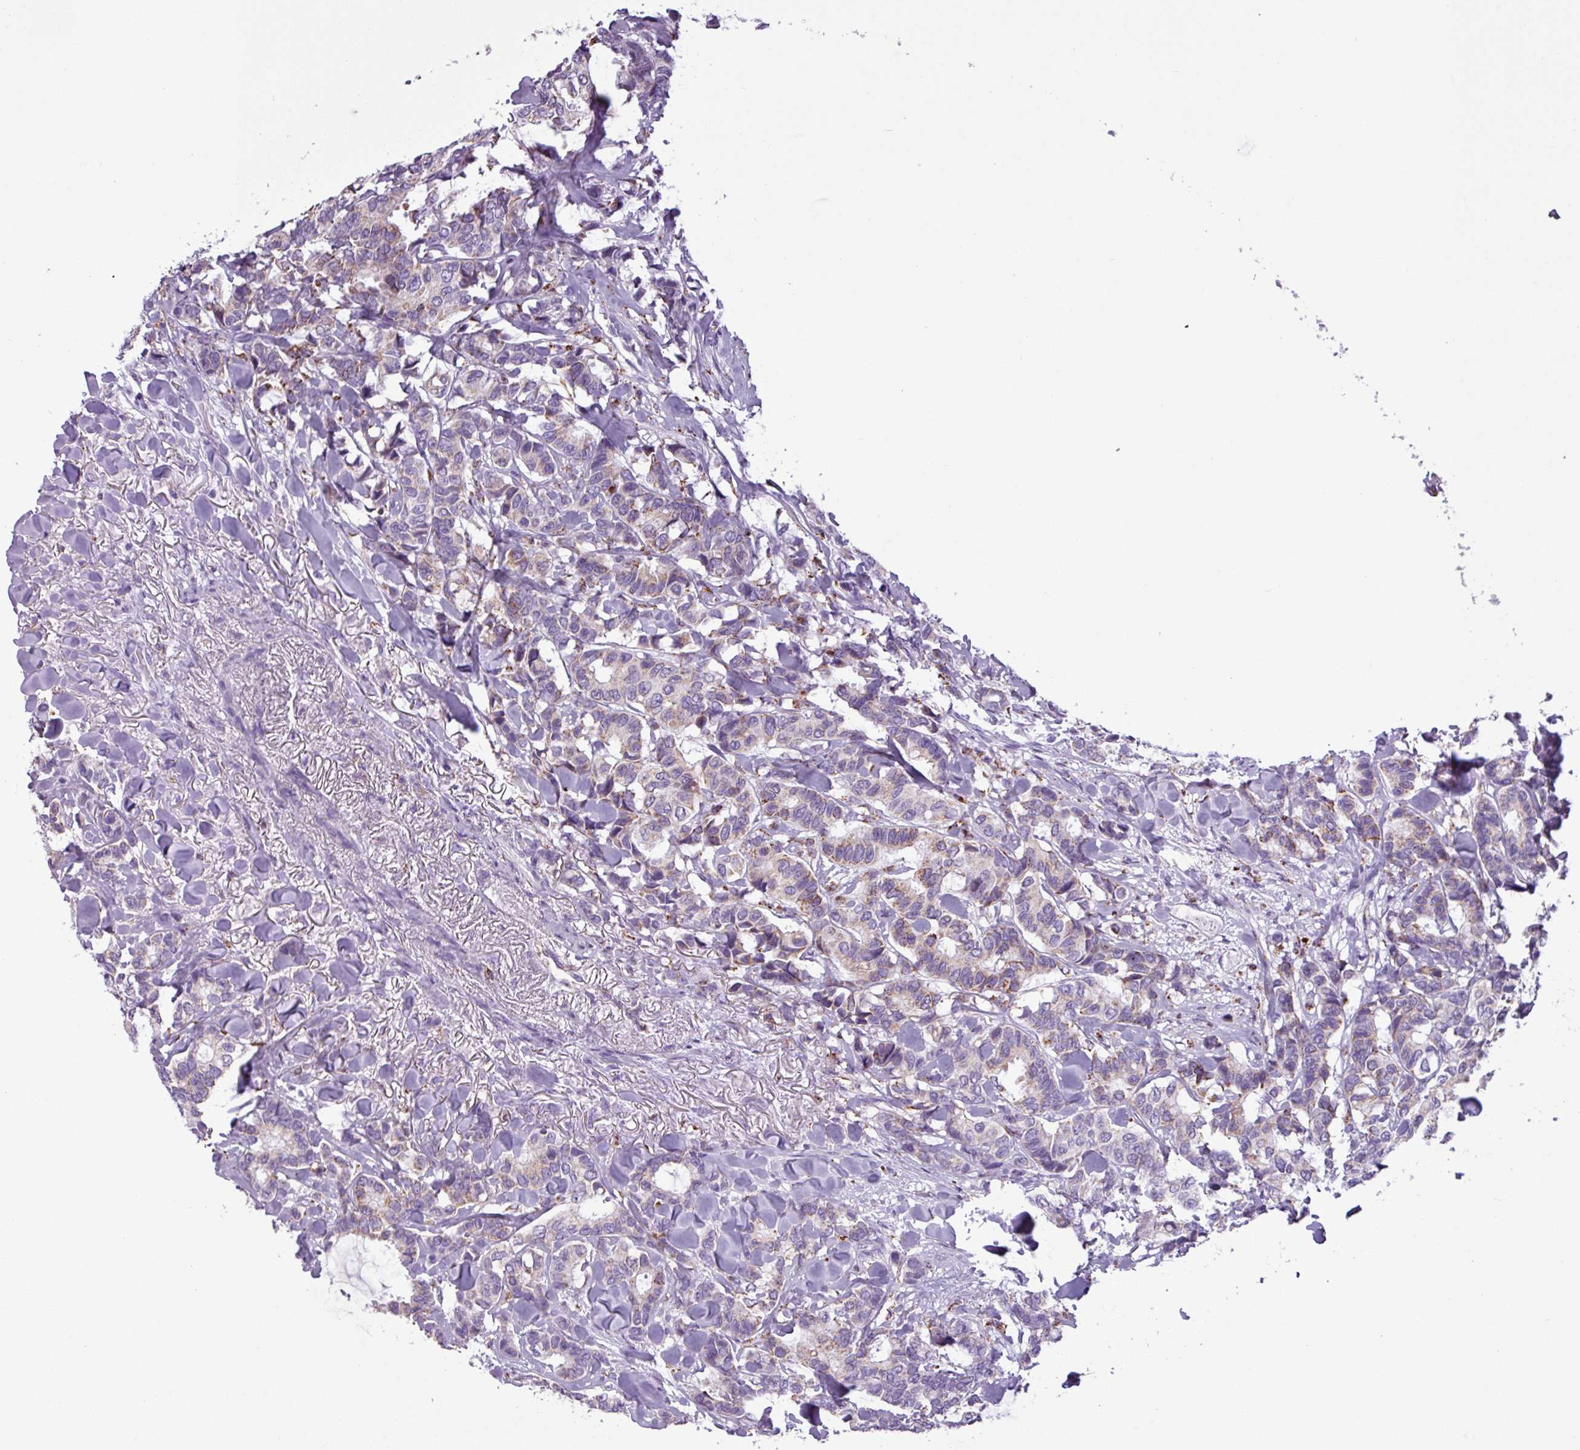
{"staining": {"intensity": "weak", "quantity": "25%-75%", "location": "cytoplasmic/membranous"}, "tissue": "breast cancer", "cell_type": "Tumor cells", "image_type": "cancer", "snomed": [{"axis": "morphology", "description": "Duct carcinoma"}, {"axis": "topography", "description": "Breast"}], "caption": "A brown stain highlights weak cytoplasmic/membranous staining of a protein in human breast cancer tumor cells. The staining is performed using DAB (3,3'-diaminobenzidine) brown chromogen to label protein expression. The nuclei are counter-stained blue using hematoxylin.", "gene": "ZNF667", "patient": {"sex": "female", "age": 87}}